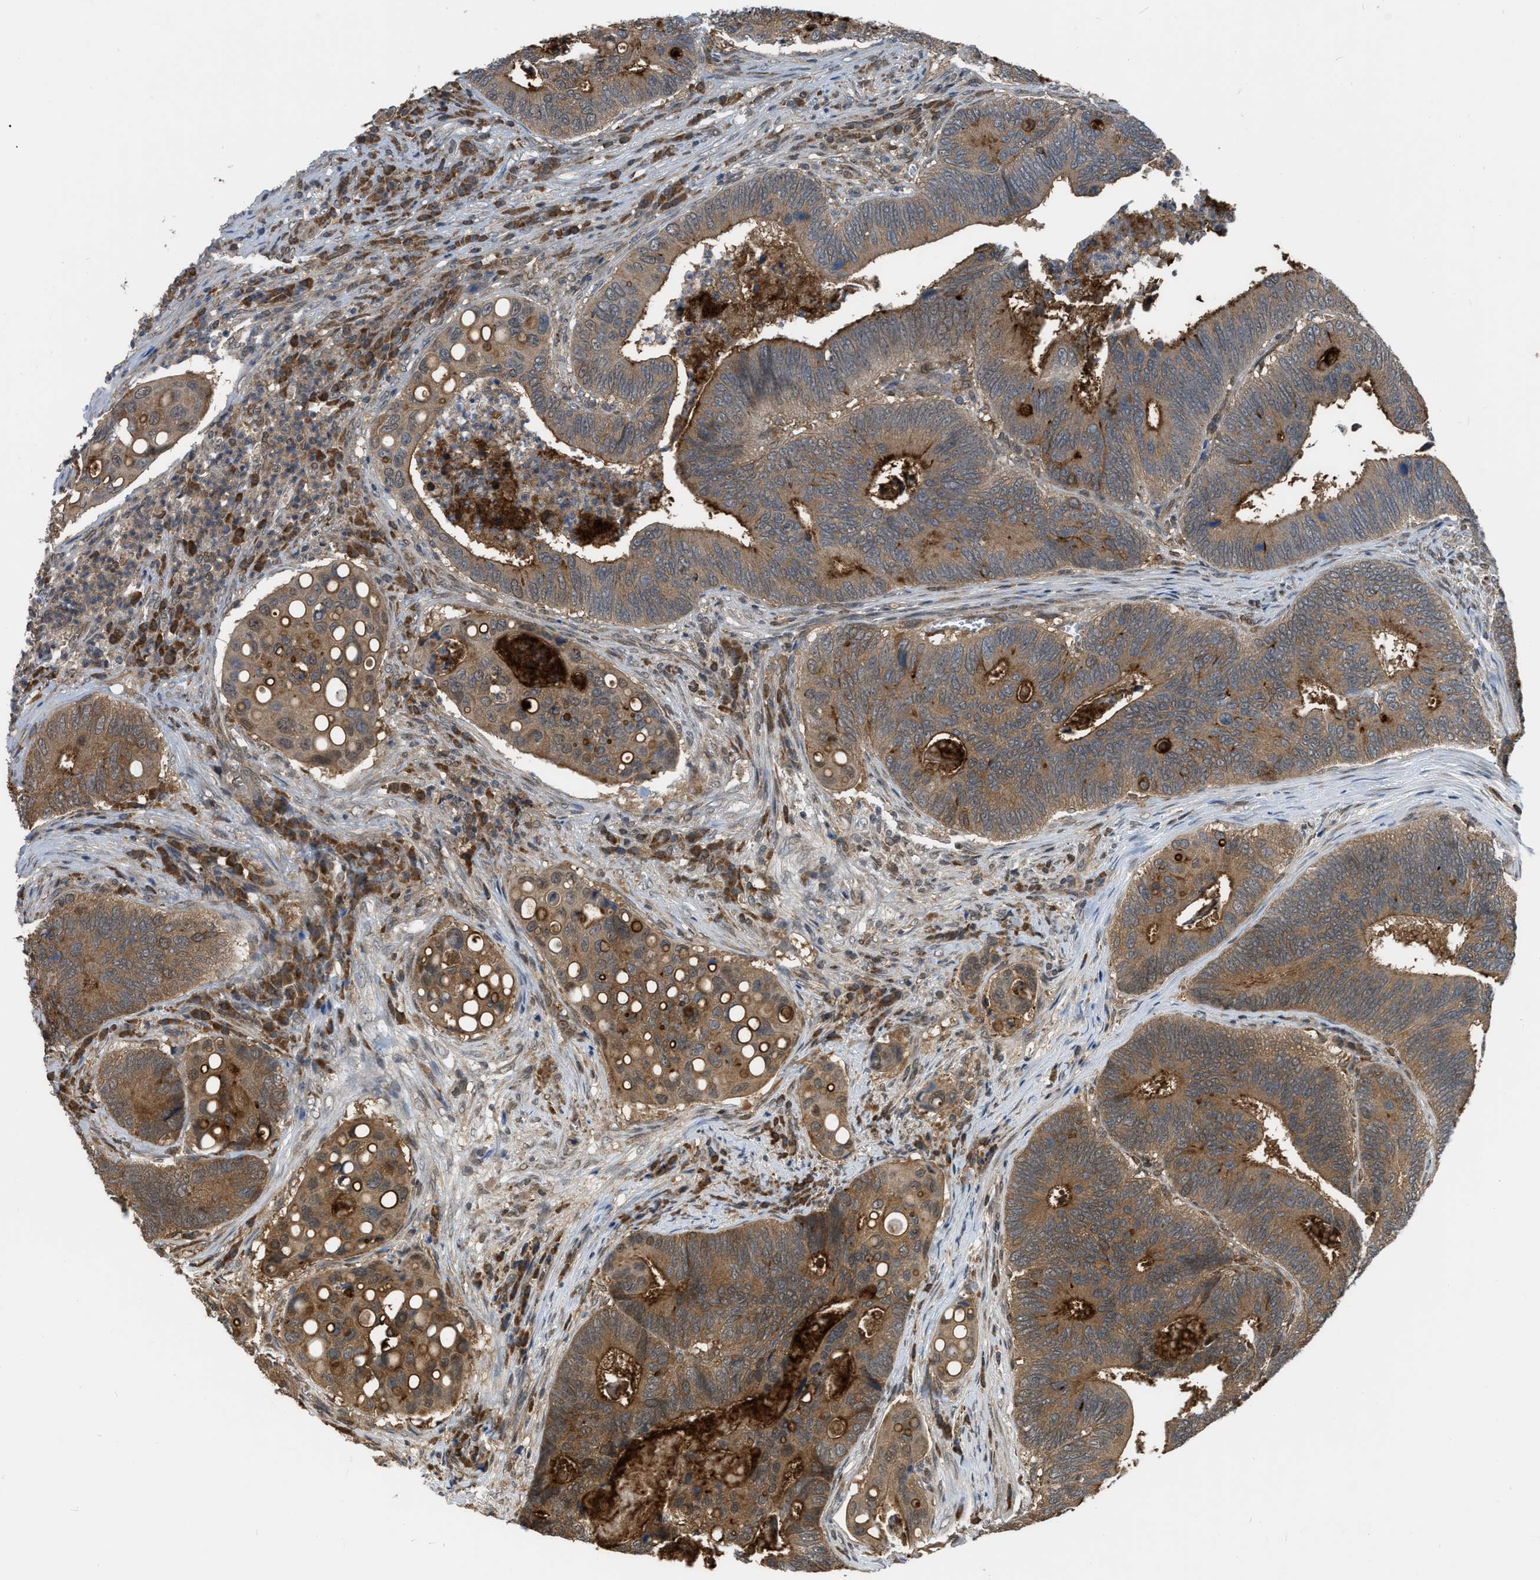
{"staining": {"intensity": "moderate", "quantity": ">75%", "location": "cytoplasmic/membranous"}, "tissue": "colorectal cancer", "cell_type": "Tumor cells", "image_type": "cancer", "snomed": [{"axis": "morphology", "description": "Inflammation, NOS"}, {"axis": "morphology", "description": "Adenocarcinoma, NOS"}, {"axis": "topography", "description": "Colon"}], "caption": "Colorectal adenocarcinoma tissue exhibits moderate cytoplasmic/membranous staining in about >75% of tumor cells, visualized by immunohistochemistry.", "gene": "BCL7C", "patient": {"sex": "male", "age": 72}}